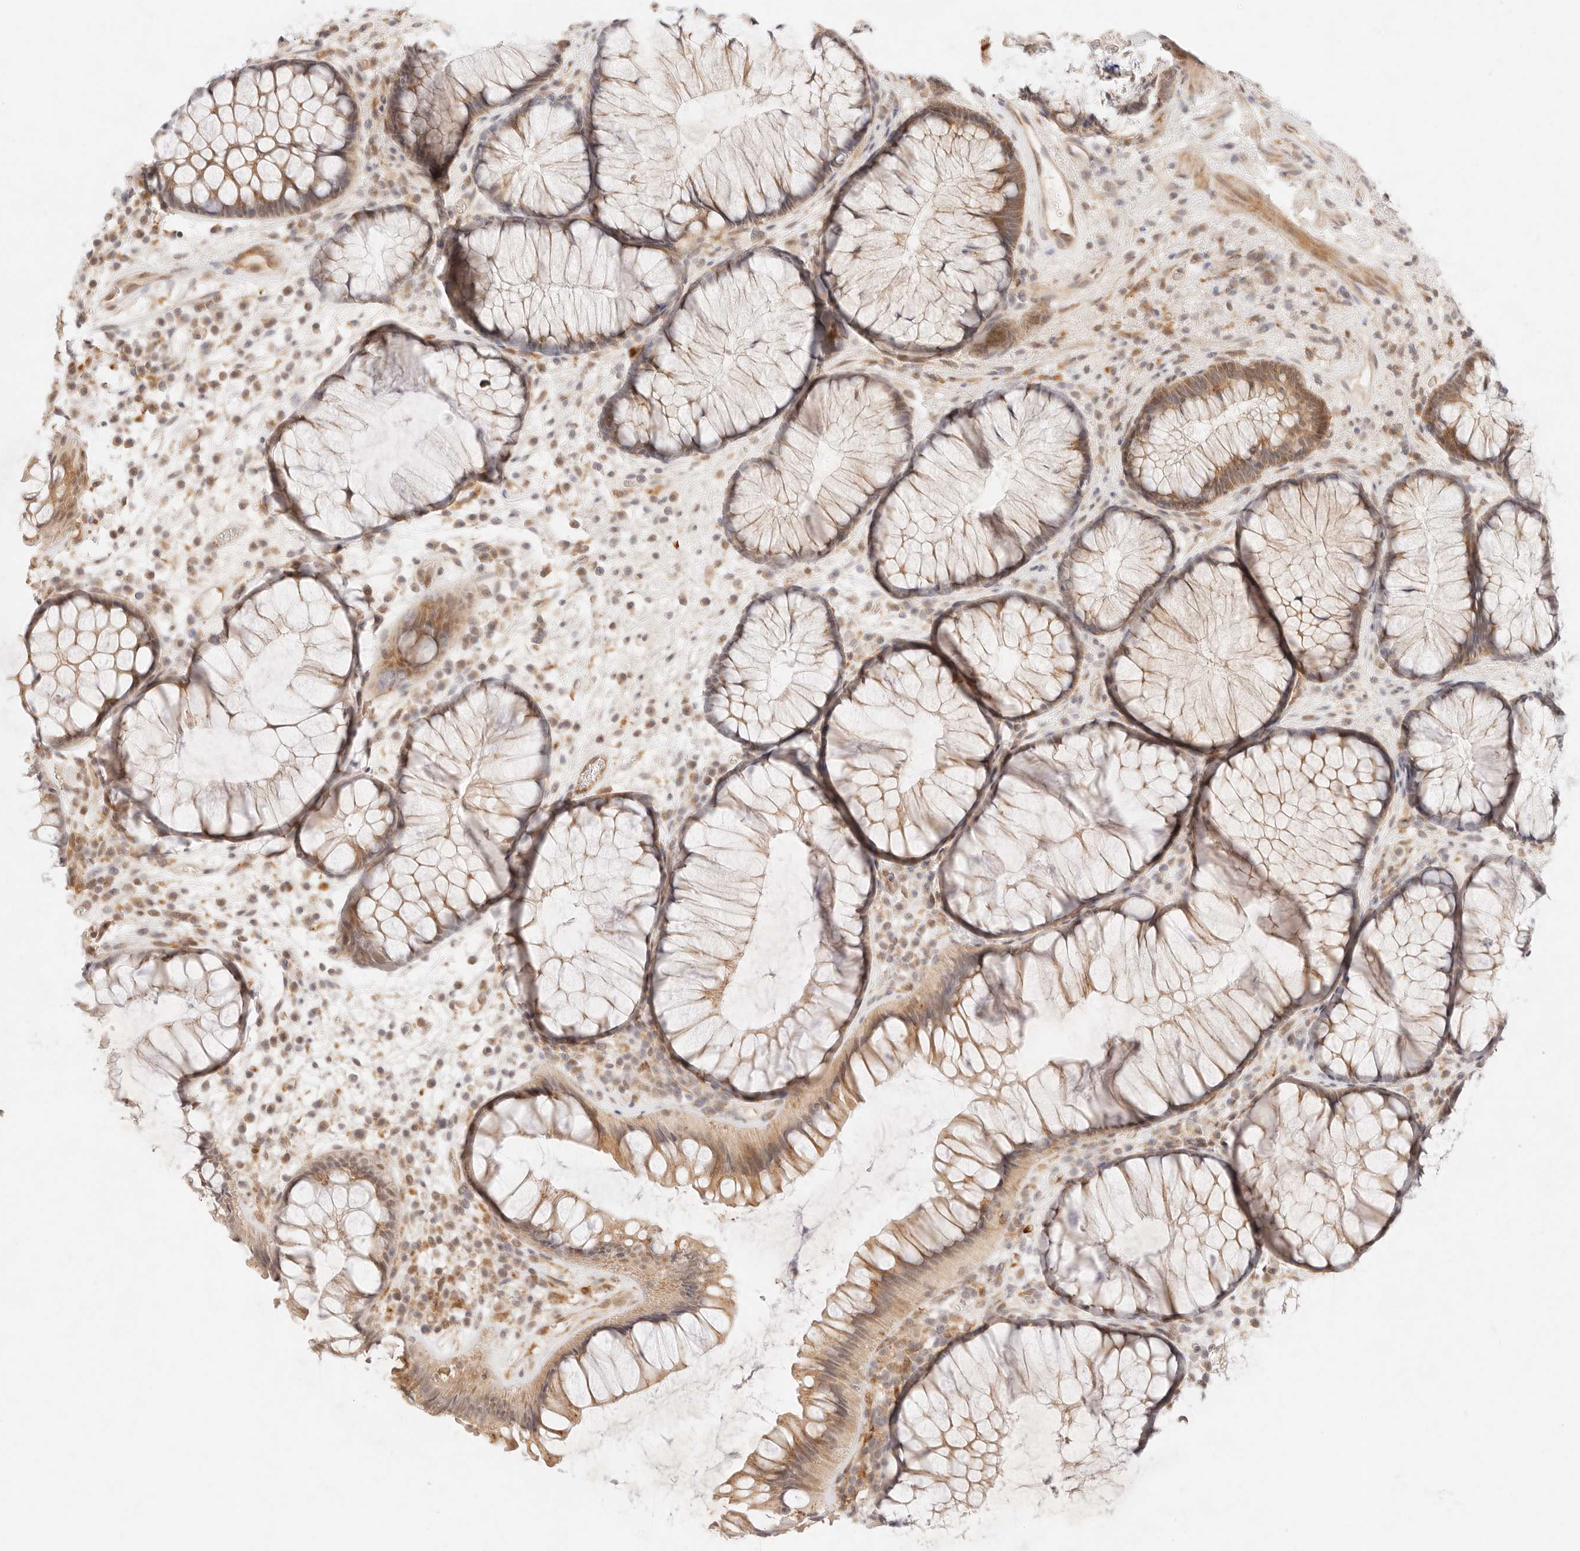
{"staining": {"intensity": "moderate", "quantity": ">75%", "location": "cytoplasmic/membranous"}, "tissue": "rectum", "cell_type": "Glandular cells", "image_type": "normal", "snomed": [{"axis": "morphology", "description": "Normal tissue, NOS"}, {"axis": "topography", "description": "Rectum"}], "caption": "Moderate cytoplasmic/membranous protein positivity is identified in about >75% of glandular cells in rectum. (Brightfield microscopy of DAB IHC at high magnification).", "gene": "GPR156", "patient": {"sex": "male", "age": 51}}